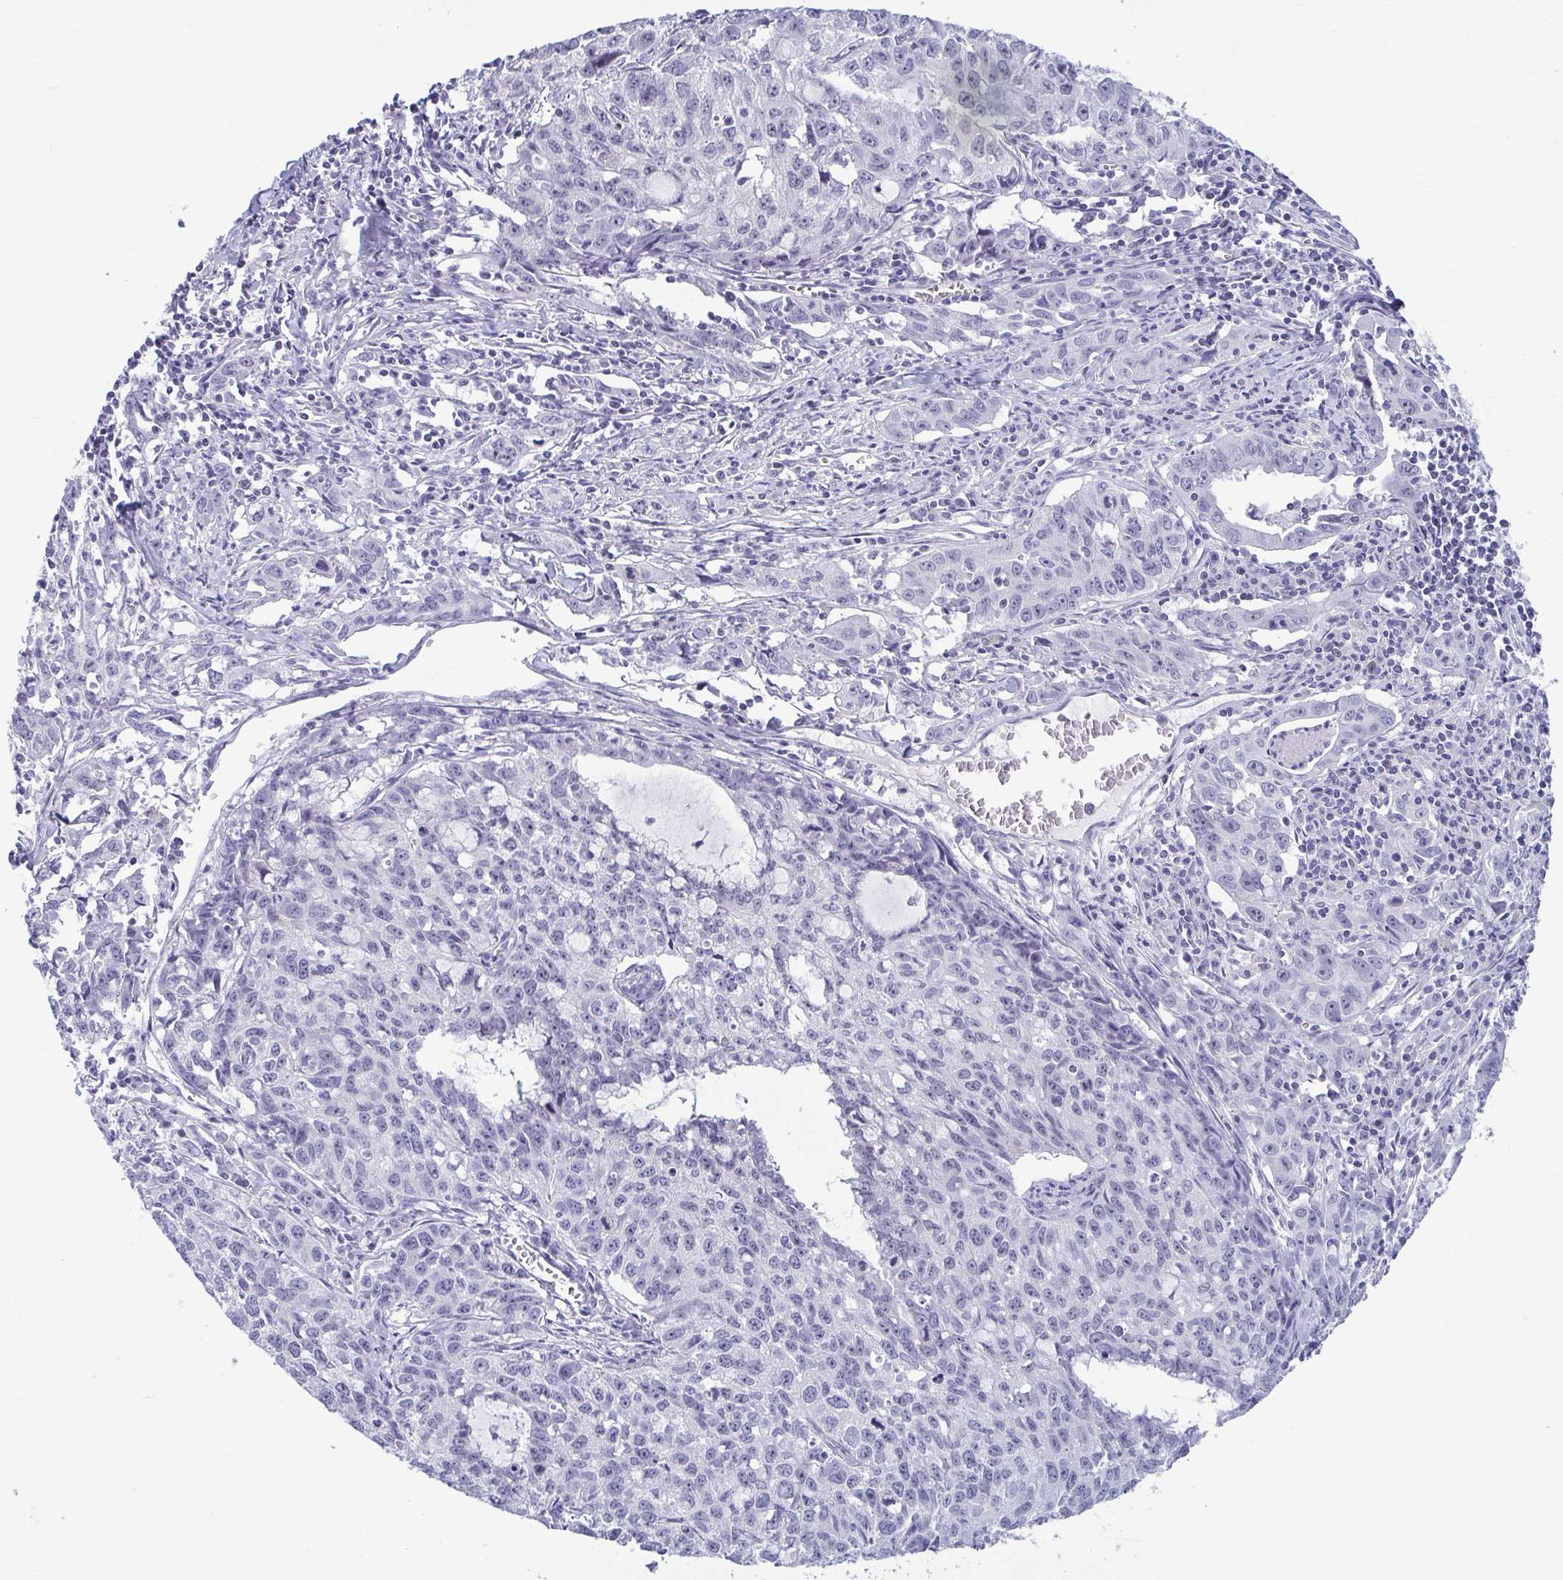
{"staining": {"intensity": "negative", "quantity": "none", "location": "none"}, "tissue": "cervical cancer", "cell_type": "Tumor cells", "image_type": "cancer", "snomed": [{"axis": "morphology", "description": "Squamous cell carcinoma, NOS"}, {"axis": "topography", "description": "Cervix"}], "caption": "Cervical cancer was stained to show a protein in brown. There is no significant expression in tumor cells.", "gene": "BZW1", "patient": {"sex": "female", "age": 28}}